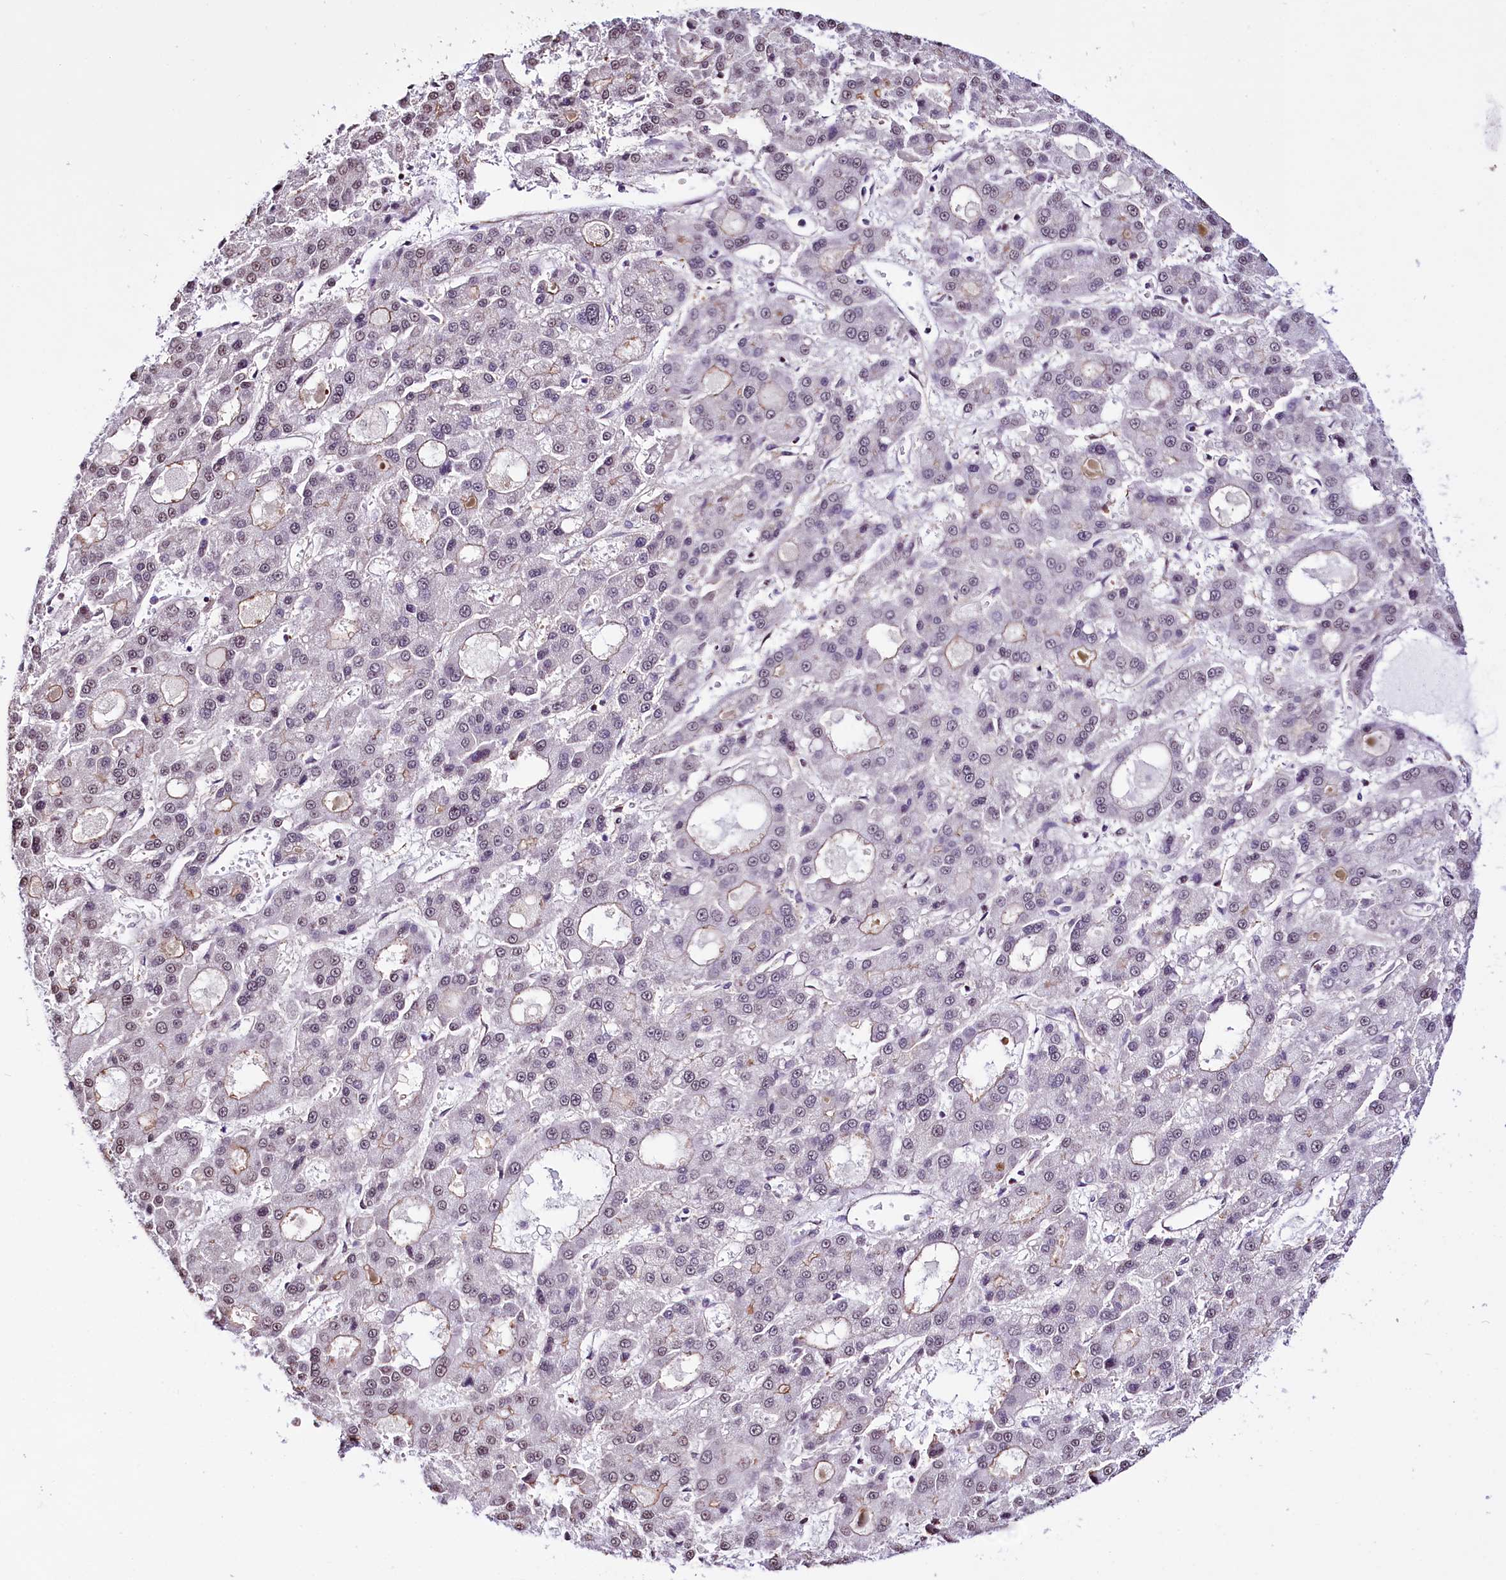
{"staining": {"intensity": "negative", "quantity": "none", "location": "none"}, "tissue": "liver cancer", "cell_type": "Tumor cells", "image_type": "cancer", "snomed": [{"axis": "morphology", "description": "Carcinoma, Hepatocellular, NOS"}, {"axis": "topography", "description": "Liver"}], "caption": "Immunohistochemical staining of hepatocellular carcinoma (liver) shows no significant staining in tumor cells.", "gene": "ST7", "patient": {"sex": "male", "age": 70}}